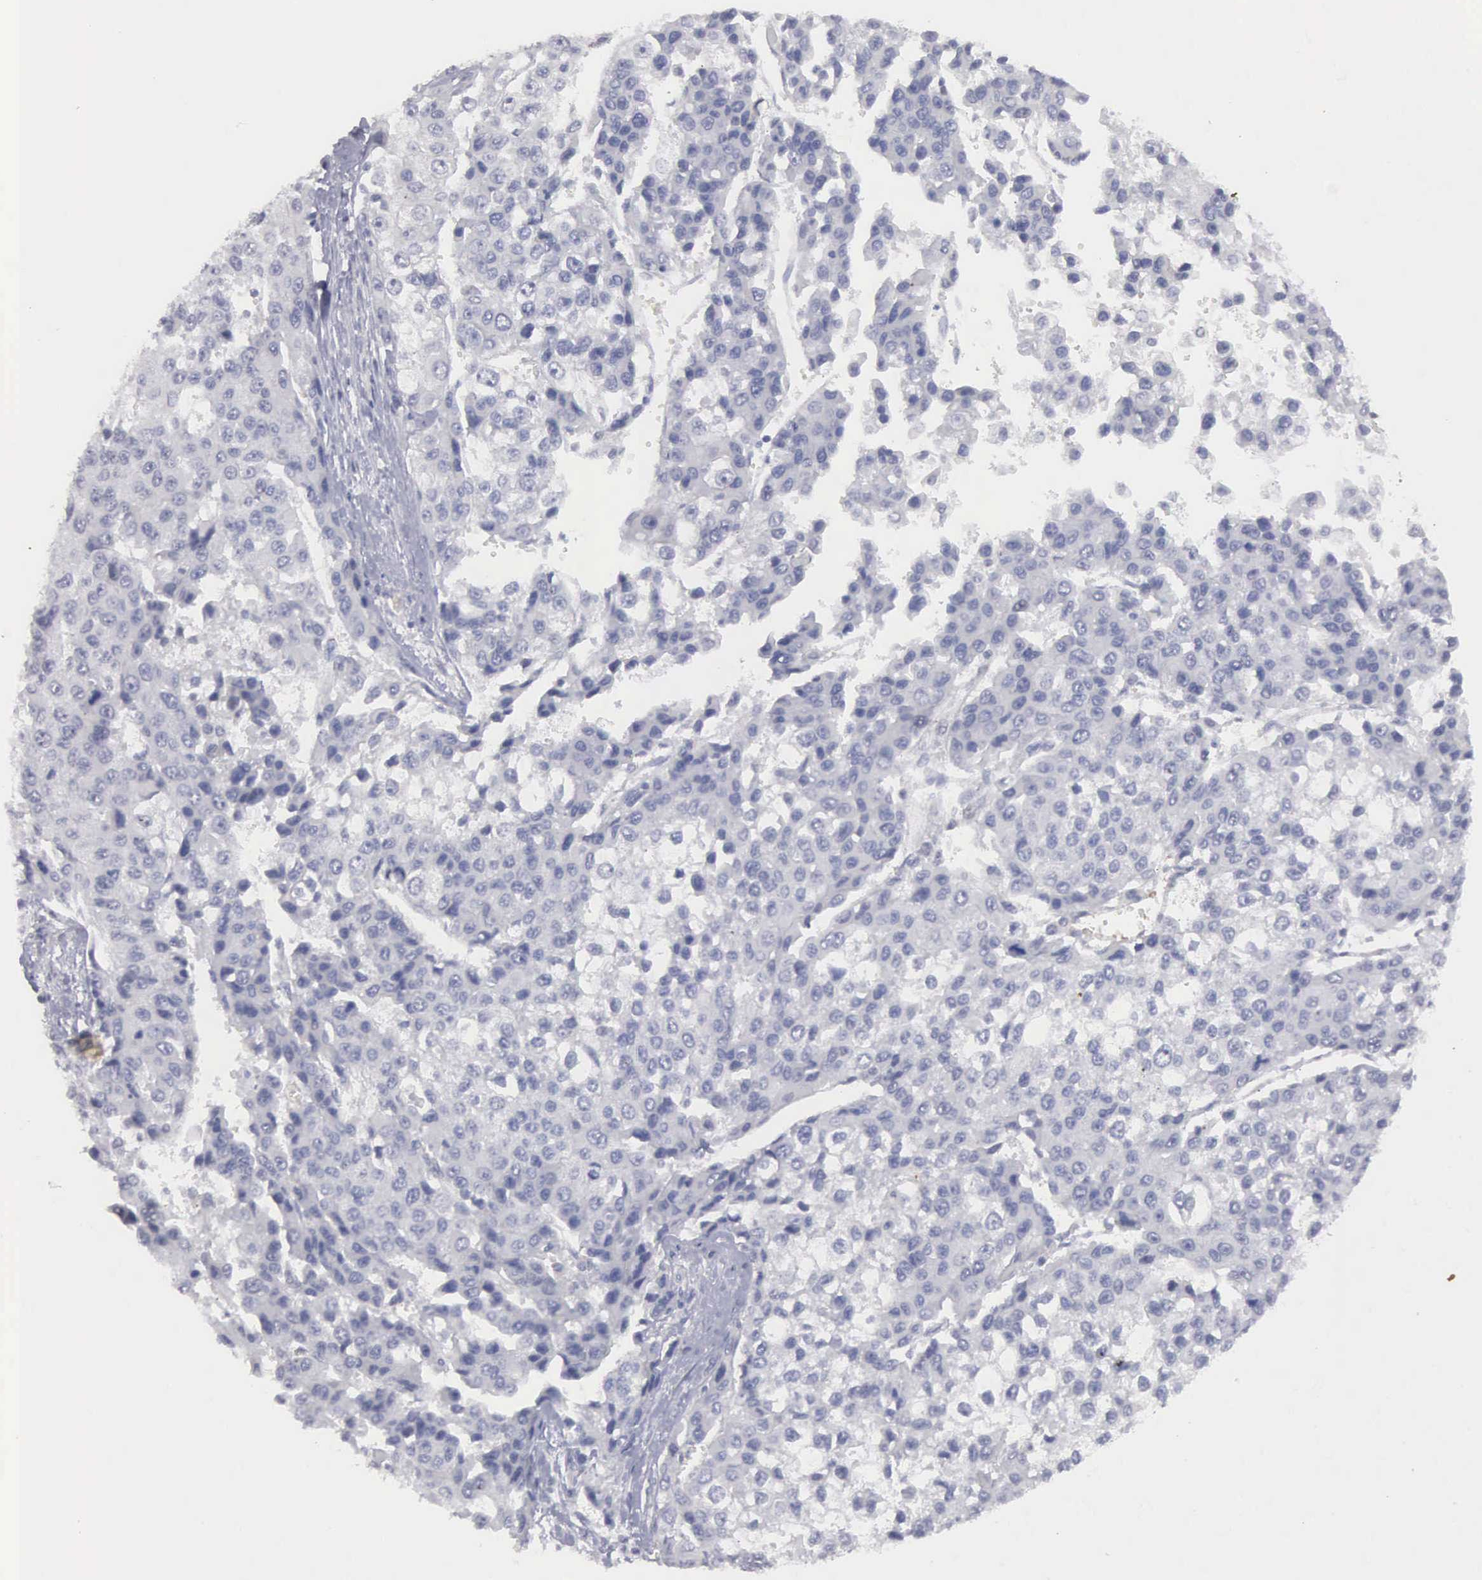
{"staining": {"intensity": "negative", "quantity": "none", "location": "none"}, "tissue": "liver cancer", "cell_type": "Tumor cells", "image_type": "cancer", "snomed": [{"axis": "morphology", "description": "Carcinoma, Hepatocellular, NOS"}, {"axis": "topography", "description": "Liver"}], "caption": "Immunohistochemistry of liver hepatocellular carcinoma reveals no positivity in tumor cells.", "gene": "RBPJ", "patient": {"sex": "female", "age": 66}}